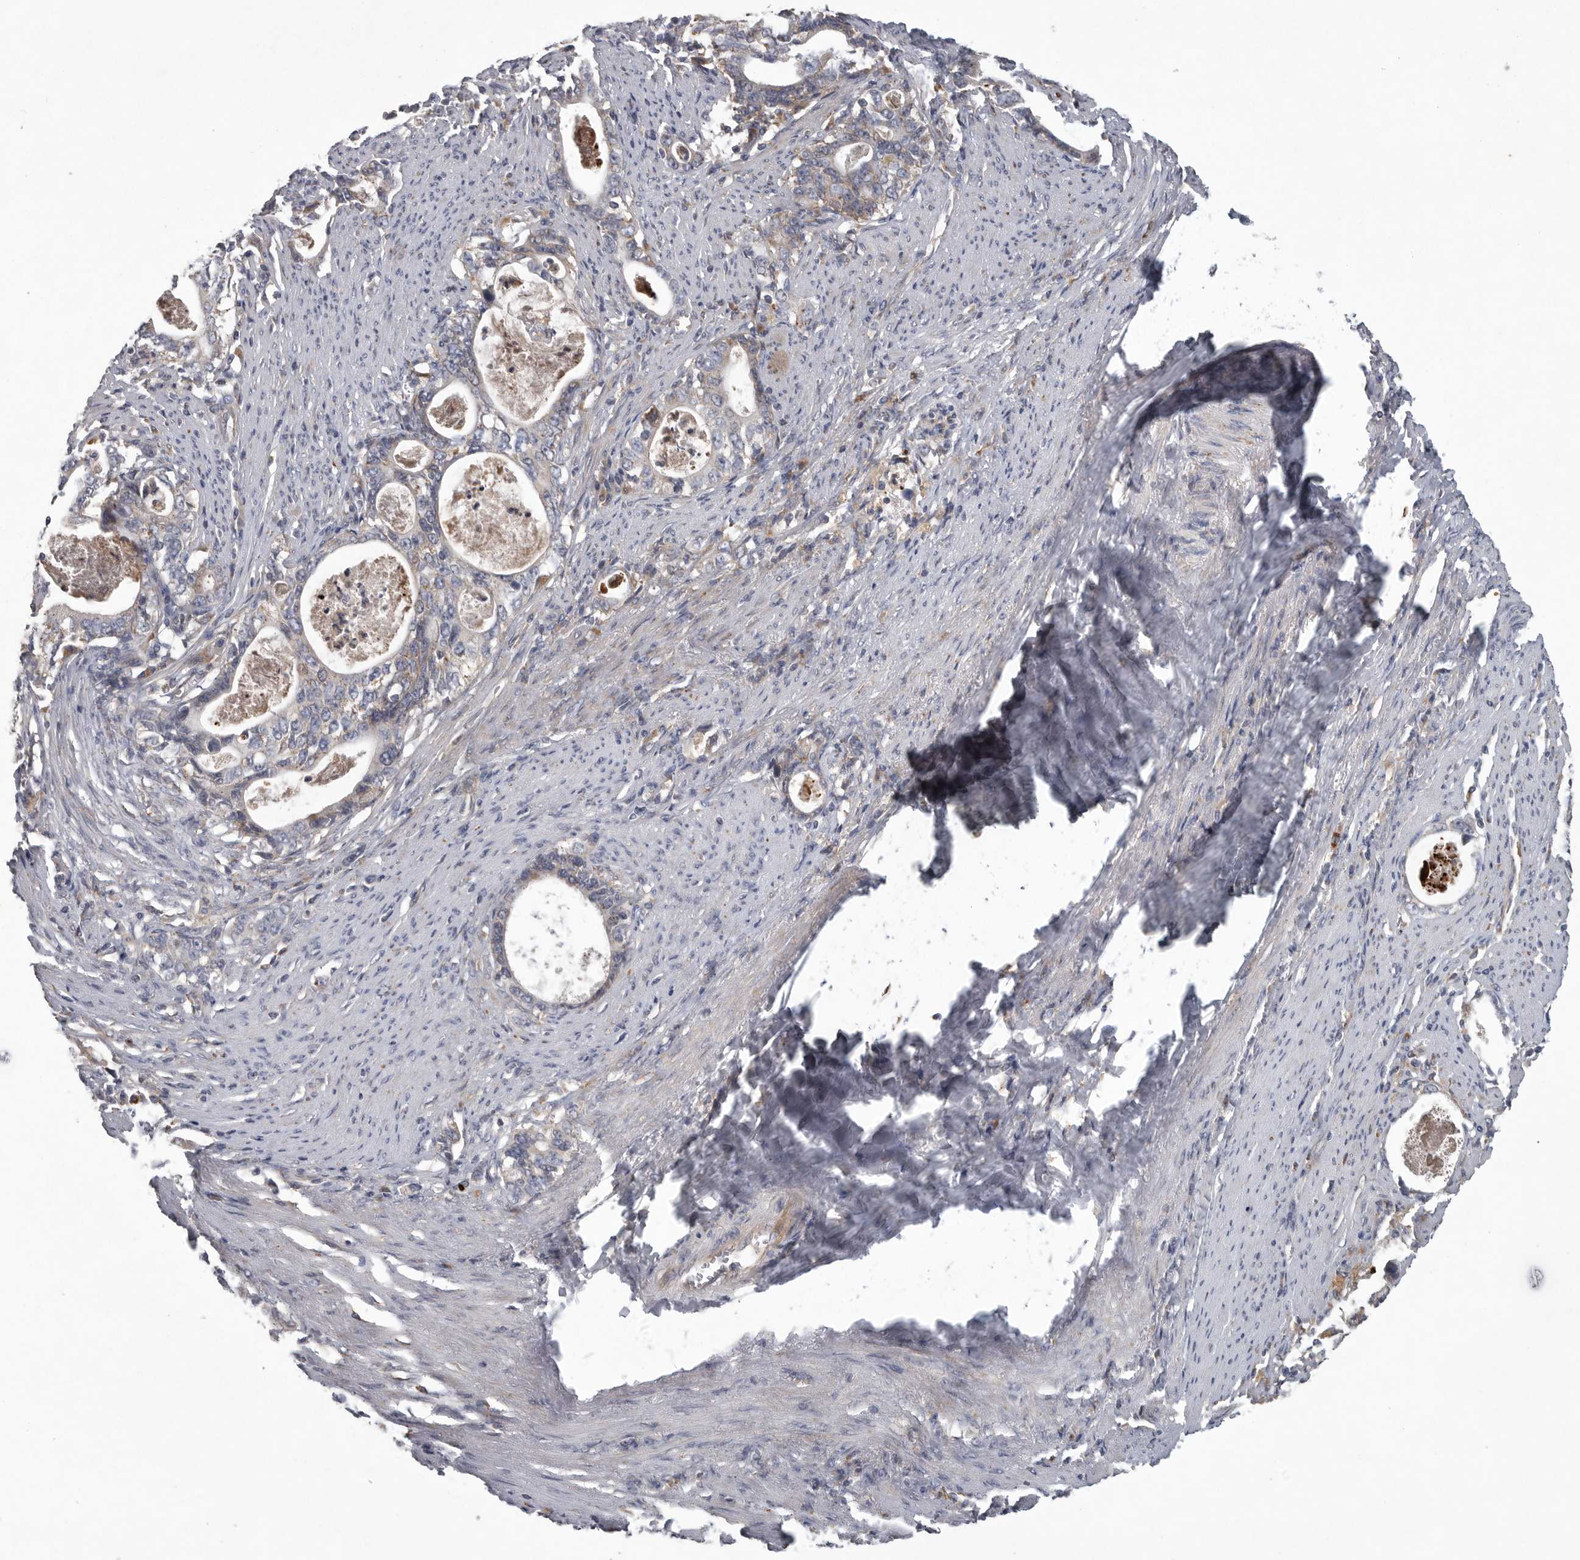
{"staining": {"intensity": "weak", "quantity": "<25%", "location": "cytoplasmic/membranous"}, "tissue": "stomach cancer", "cell_type": "Tumor cells", "image_type": "cancer", "snomed": [{"axis": "morphology", "description": "Adenocarcinoma, NOS"}, {"axis": "topography", "description": "Stomach, lower"}], "caption": "A photomicrograph of human stomach cancer (adenocarcinoma) is negative for staining in tumor cells.", "gene": "LAMTOR3", "patient": {"sex": "female", "age": 72}}